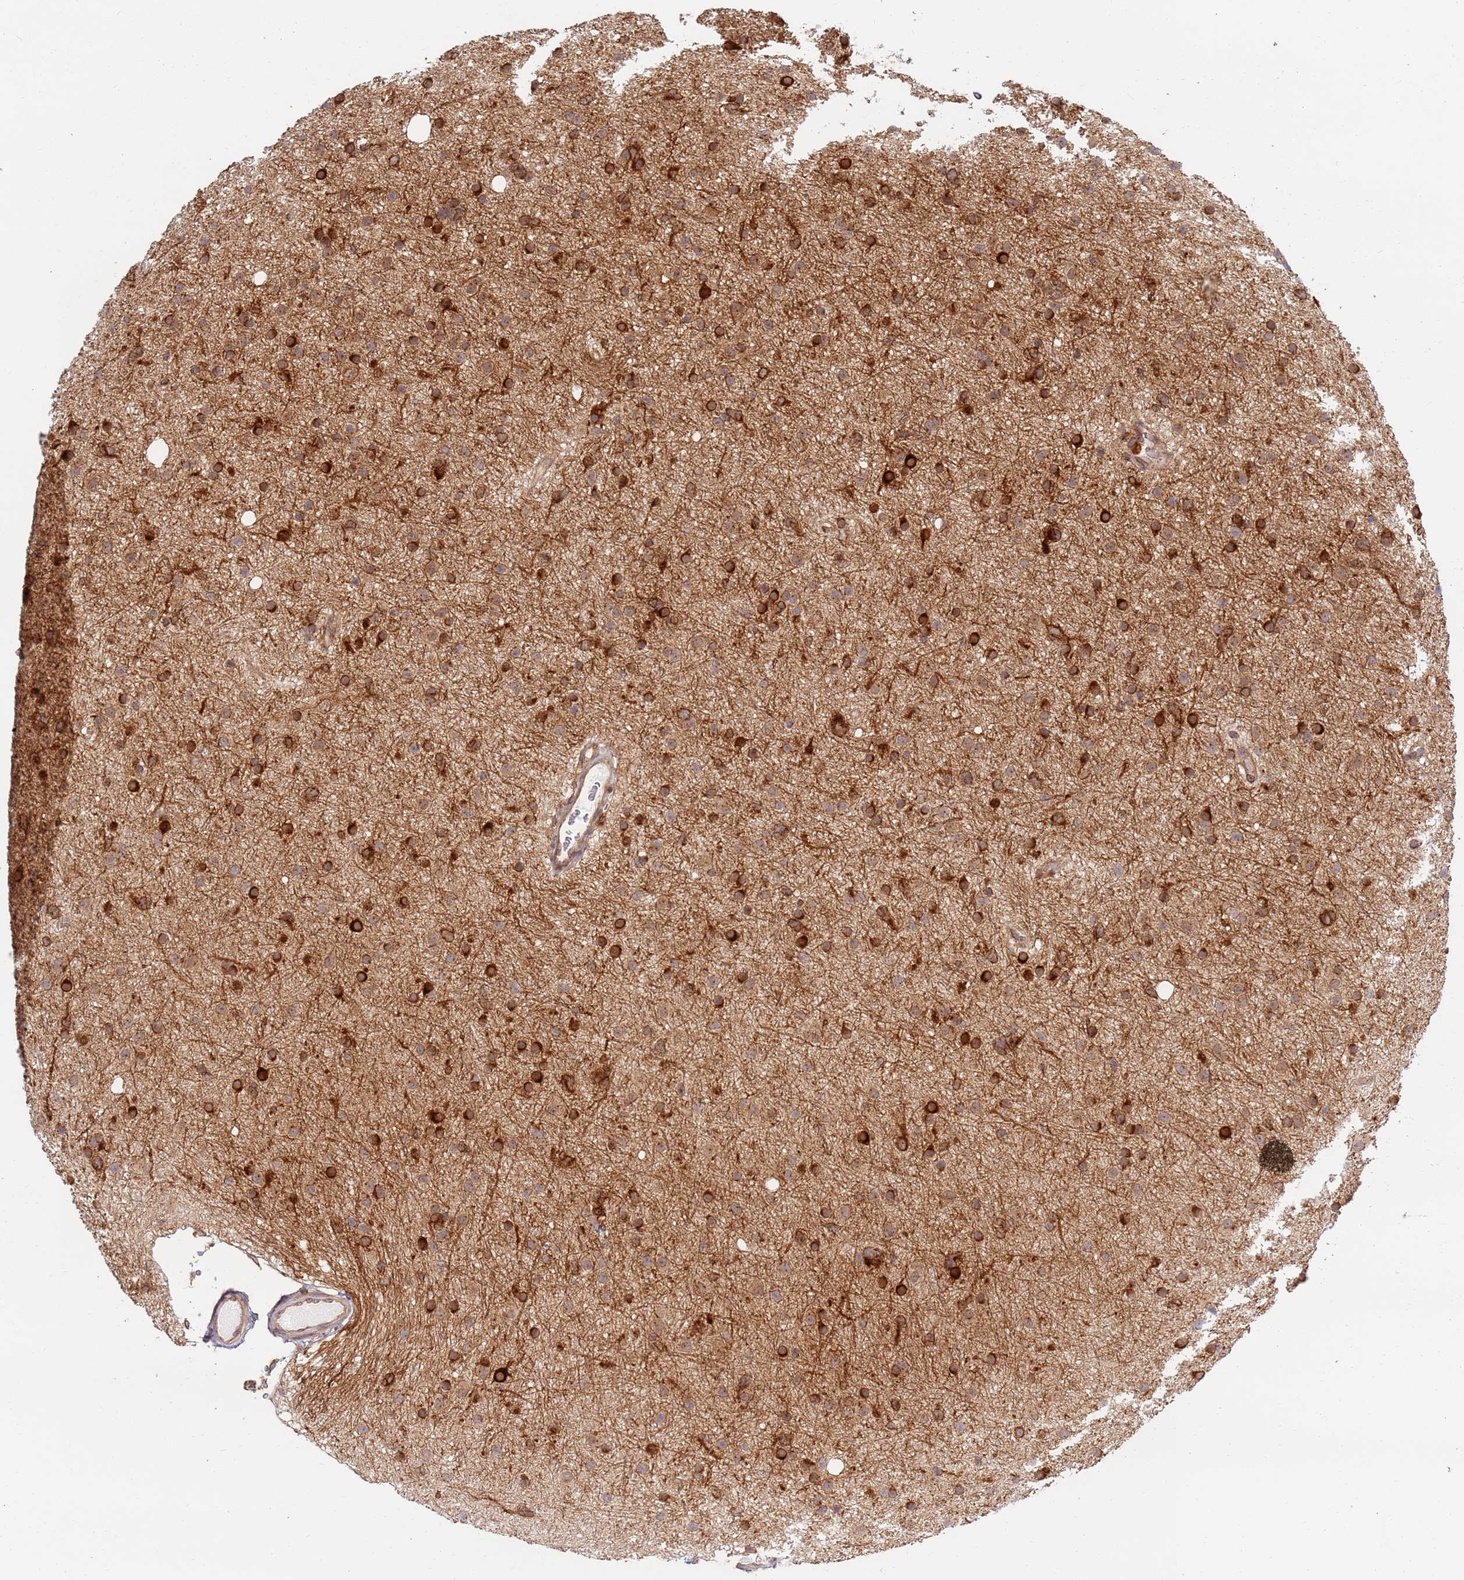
{"staining": {"intensity": "strong", "quantity": ">75%", "location": "cytoplasmic/membranous"}, "tissue": "glioma", "cell_type": "Tumor cells", "image_type": "cancer", "snomed": [{"axis": "morphology", "description": "Glioma, malignant, Low grade"}, {"axis": "topography", "description": "Cerebral cortex"}], "caption": "There is high levels of strong cytoplasmic/membranous expression in tumor cells of glioma, as demonstrated by immunohistochemical staining (brown color).", "gene": "CEP170", "patient": {"sex": "female", "age": 39}}